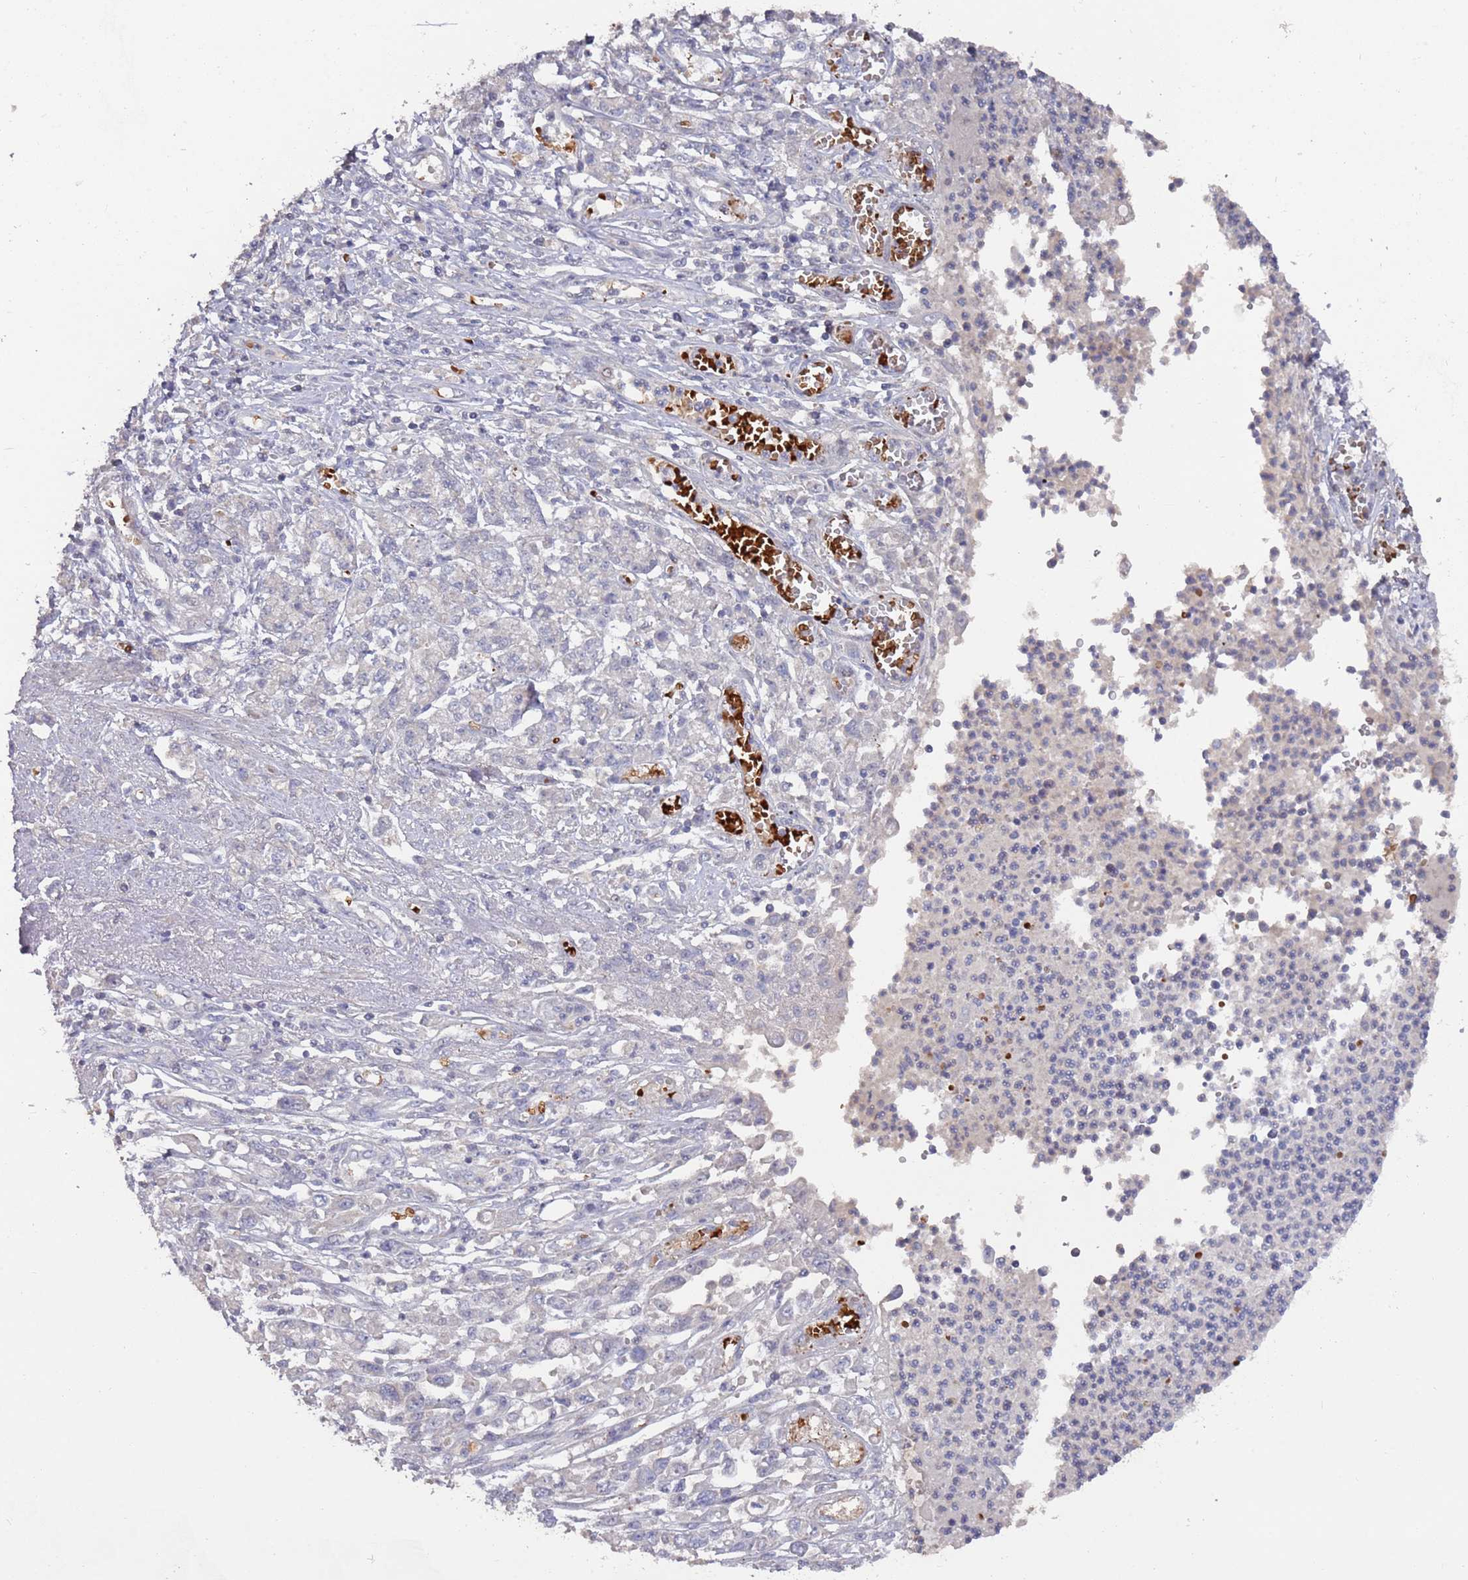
{"staining": {"intensity": "negative", "quantity": "none", "location": "none"}, "tissue": "stomach cancer", "cell_type": "Tumor cells", "image_type": "cancer", "snomed": [{"axis": "morphology", "description": "Adenocarcinoma, NOS"}, {"axis": "topography", "description": "Stomach"}], "caption": "The histopathology image reveals no staining of tumor cells in stomach cancer (adenocarcinoma). Brightfield microscopy of IHC stained with DAB (3,3'-diaminobenzidine) (brown) and hematoxylin (blue), captured at high magnification.", "gene": "LACC1", "patient": {"sex": "female", "age": 76}}